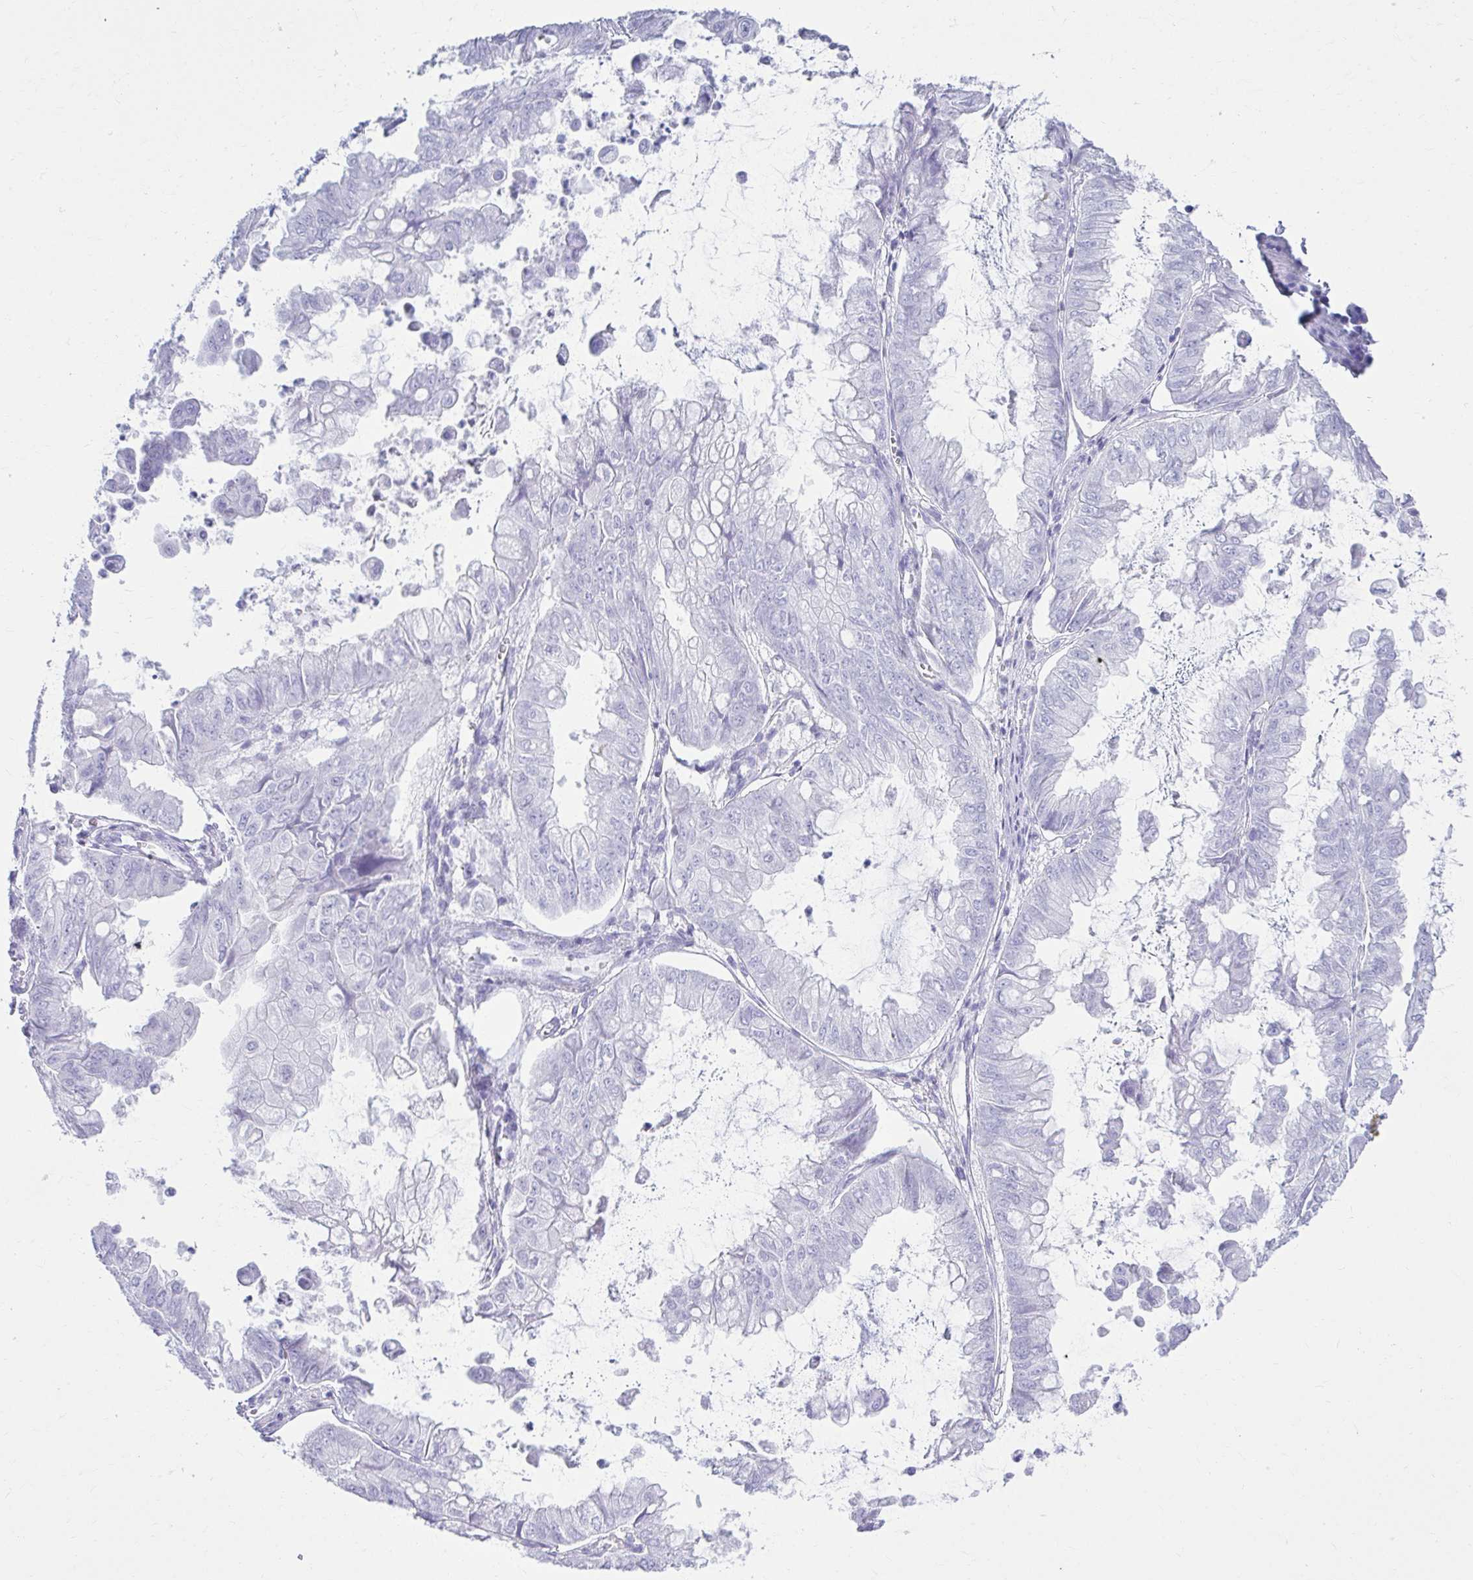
{"staining": {"intensity": "negative", "quantity": "none", "location": "none"}, "tissue": "stomach cancer", "cell_type": "Tumor cells", "image_type": "cancer", "snomed": [{"axis": "morphology", "description": "Adenocarcinoma, NOS"}, {"axis": "topography", "description": "Stomach, upper"}], "caption": "Immunohistochemistry histopathology image of neoplastic tissue: human stomach adenocarcinoma stained with DAB (3,3'-diaminobenzidine) demonstrates no significant protein staining in tumor cells.", "gene": "ATP4B", "patient": {"sex": "male", "age": 80}}